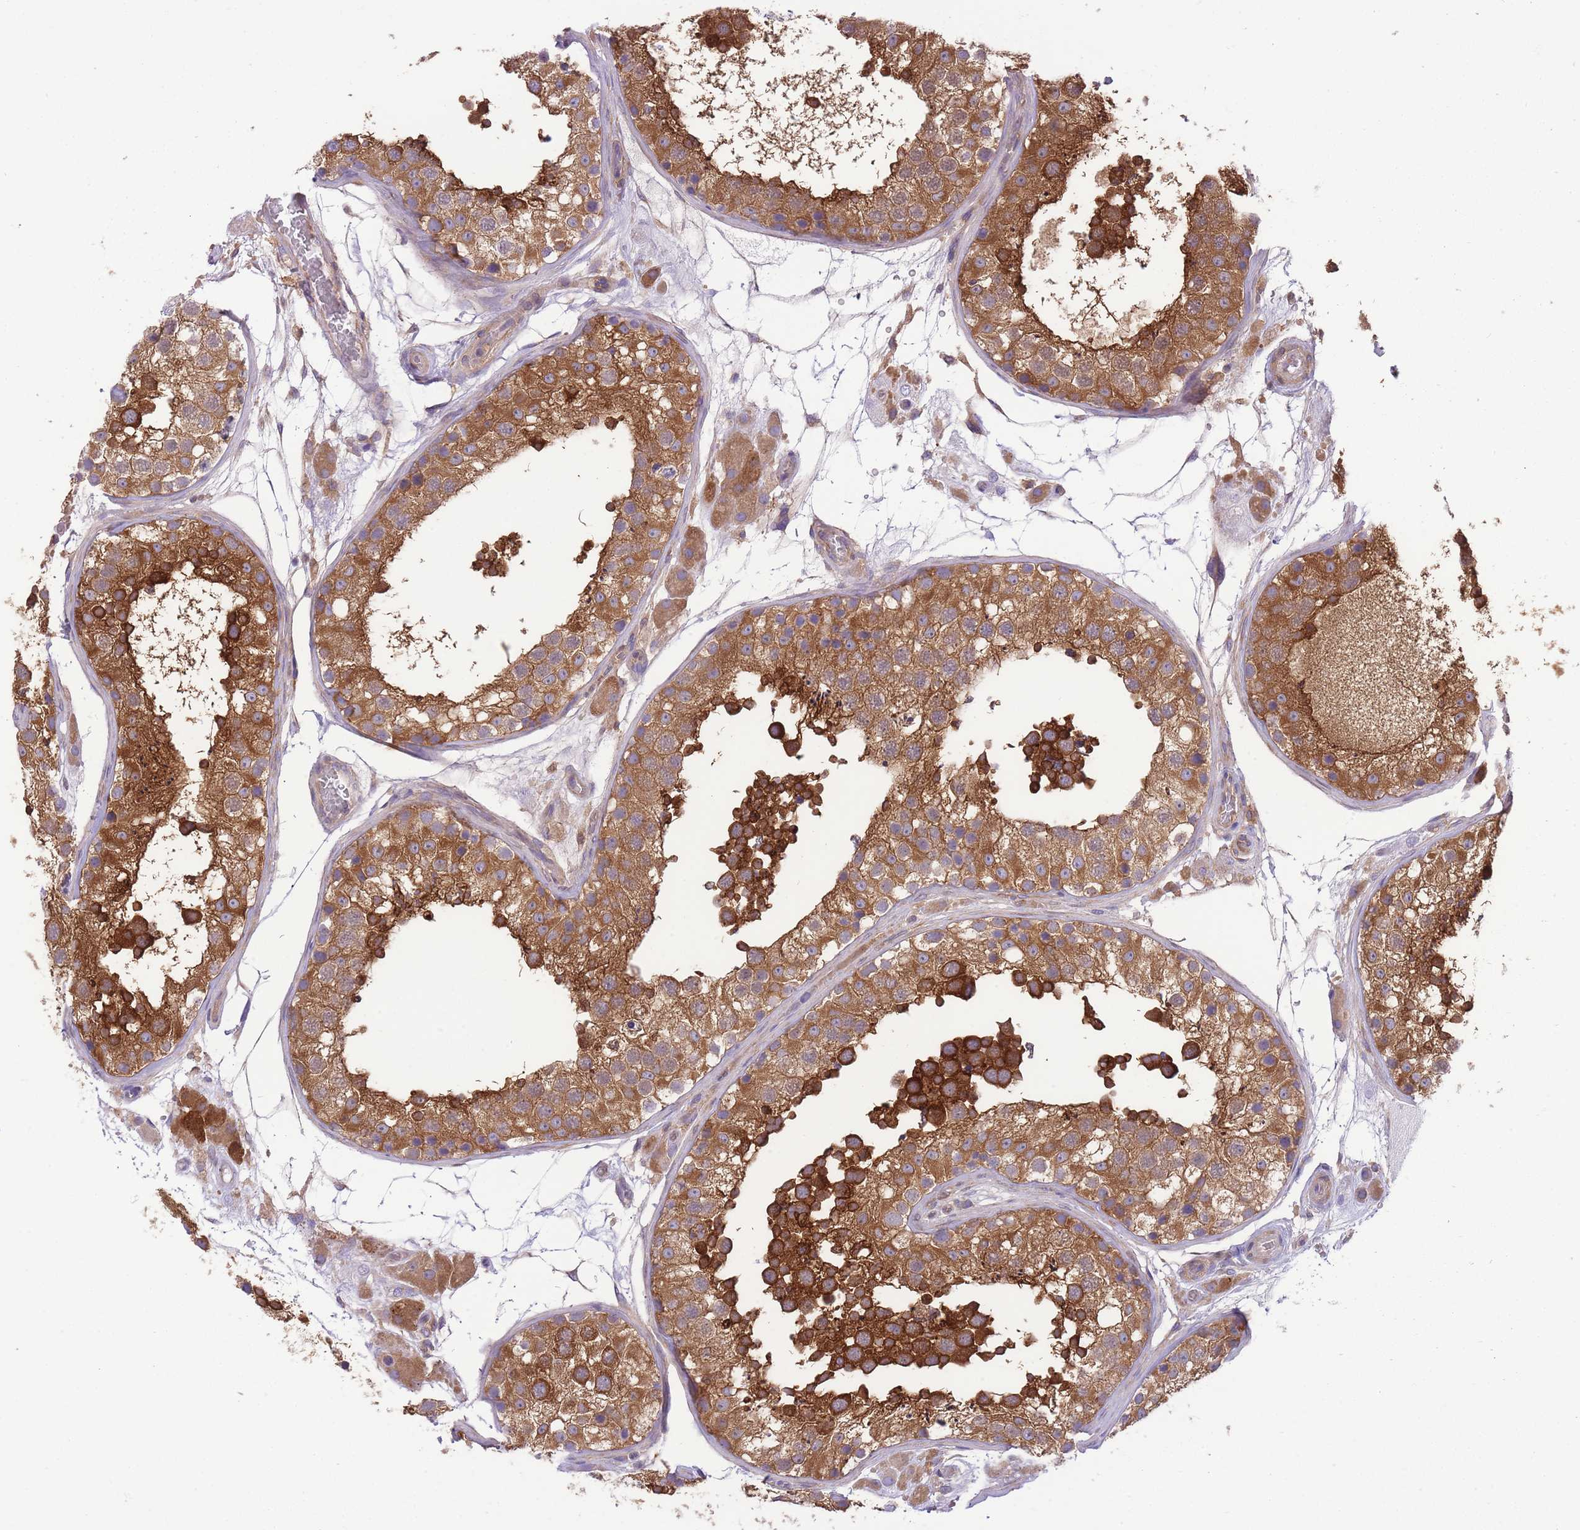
{"staining": {"intensity": "strong", "quantity": "25%-75%", "location": "cytoplasmic/membranous"}, "tissue": "testis", "cell_type": "Cells in seminiferous ducts", "image_type": "normal", "snomed": [{"axis": "morphology", "description": "Normal tissue, NOS"}, {"axis": "topography", "description": "Testis"}], "caption": "The photomicrograph shows immunohistochemical staining of benign testis. There is strong cytoplasmic/membranous positivity is appreciated in about 25%-75% of cells in seminiferous ducts.", "gene": "PRKAR1A", "patient": {"sex": "male", "age": 26}}